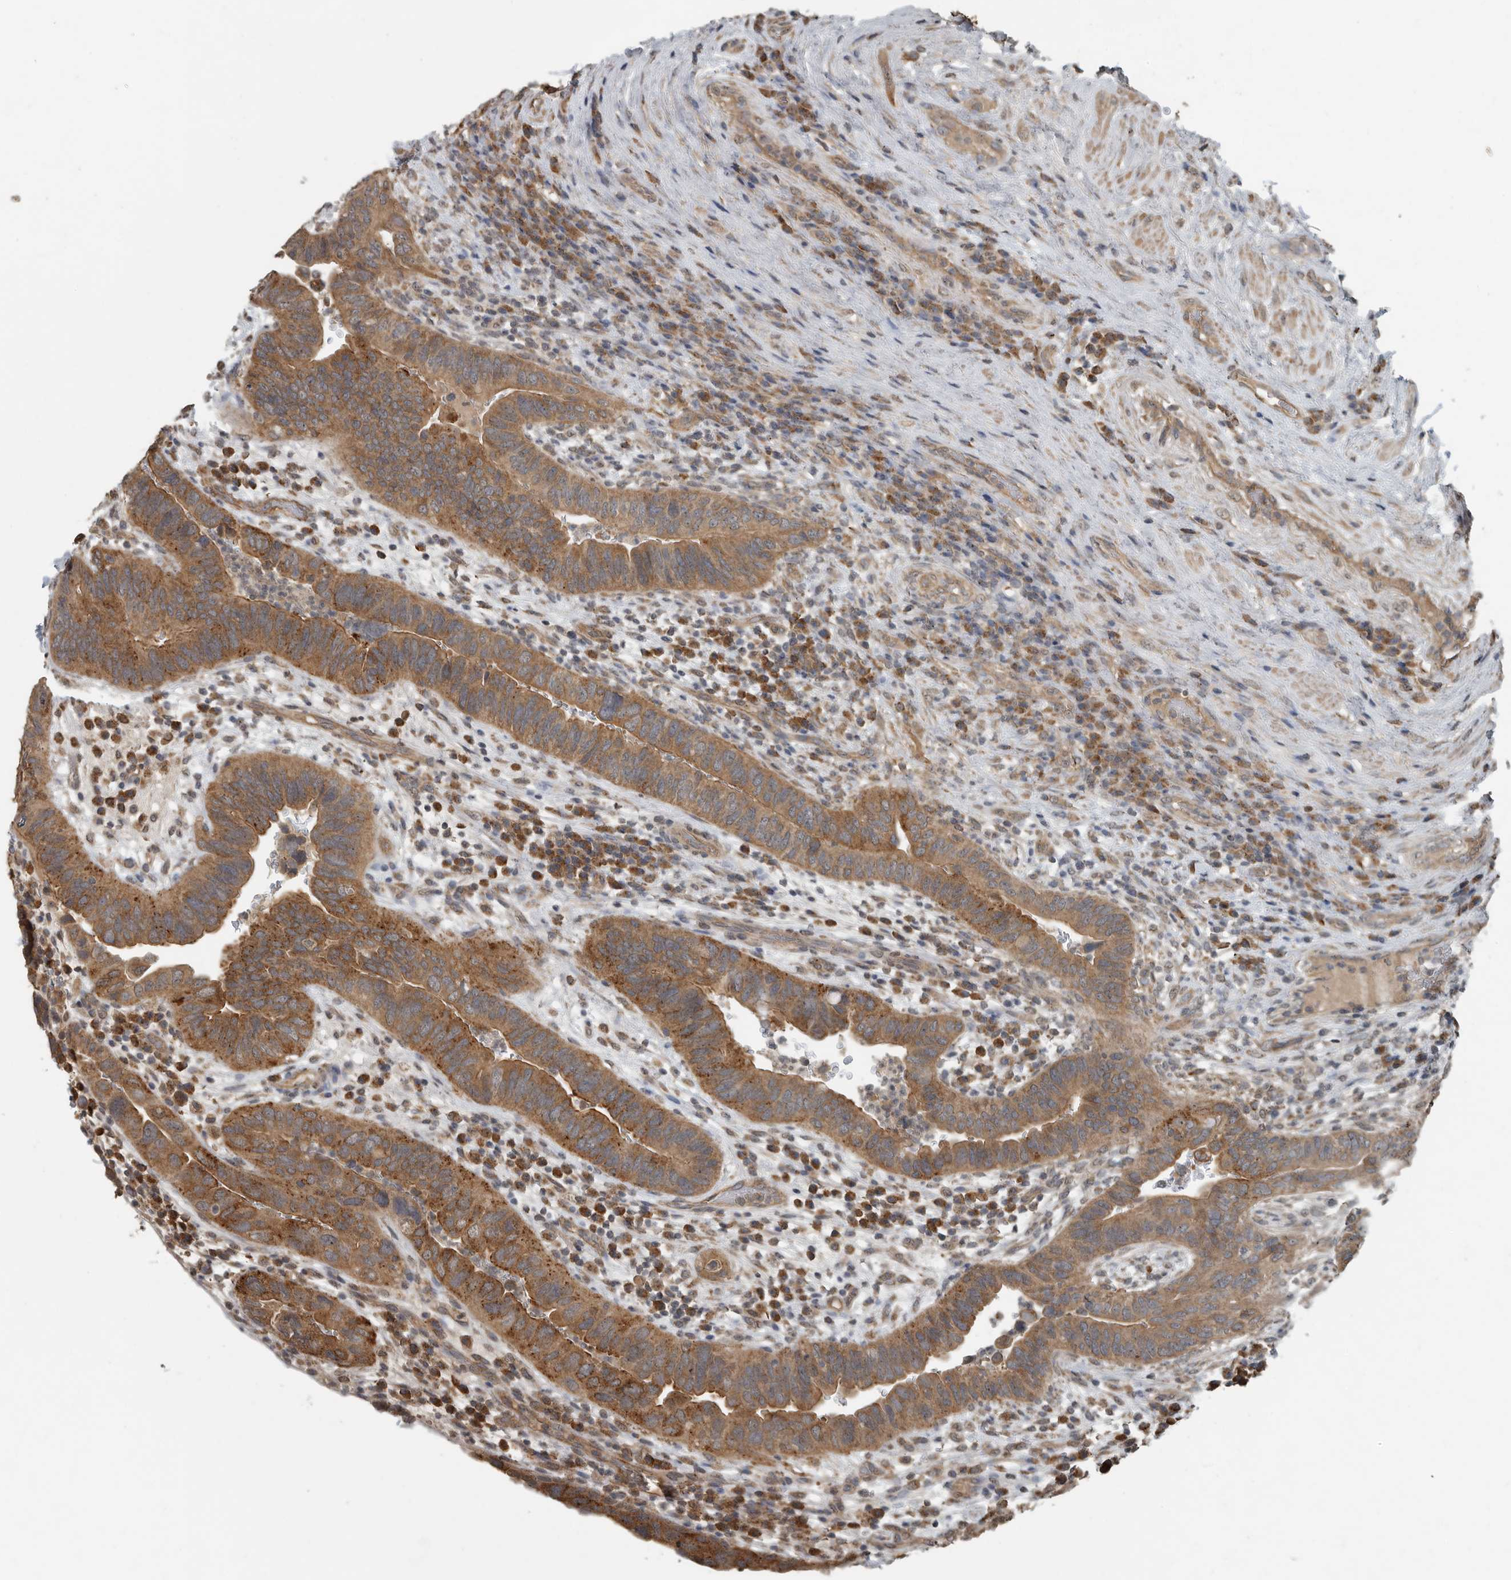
{"staining": {"intensity": "moderate", "quantity": ">75%", "location": "cytoplasmic/membranous"}, "tissue": "urothelial cancer", "cell_type": "Tumor cells", "image_type": "cancer", "snomed": [{"axis": "morphology", "description": "Urothelial carcinoma, High grade"}, {"axis": "topography", "description": "Urinary bladder"}], "caption": "Moderate cytoplasmic/membranous staining is present in about >75% of tumor cells in urothelial cancer.", "gene": "AFAP1", "patient": {"sex": "female", "age": 82}}